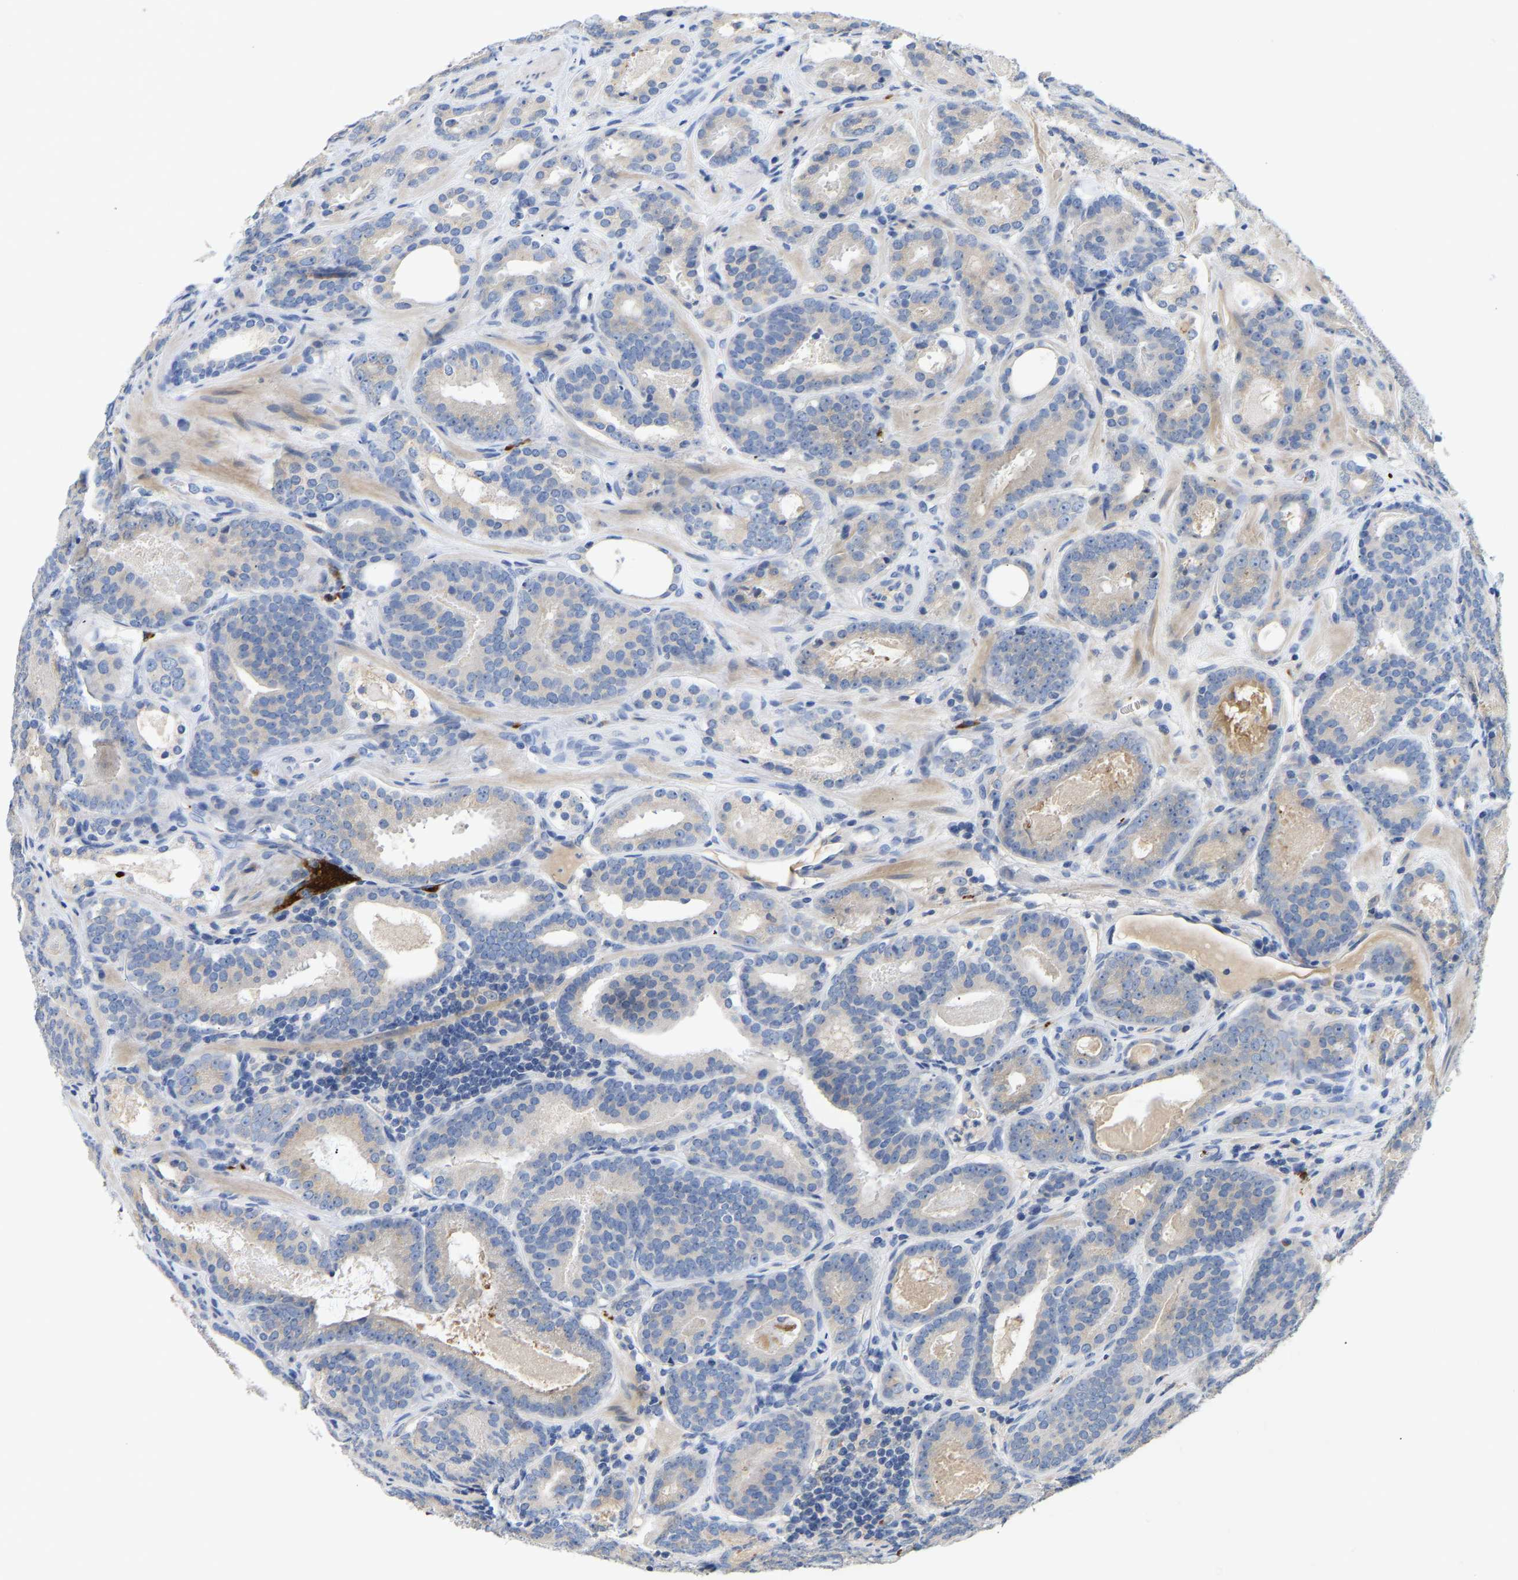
{"staining": {"intensity": "negative", "quantity": "none", "location": "none"}, "tissue": "prostate cancer", "cell_type": "Tumor cells", "image_type": "cancer", "snomed": [{"axis": "morphology", "description": "Adenocarcinoma, Low grade"}, {"axis": "topography", "description": "Prostate"}], "caption": "Tumor cells show no significant protein staining in prostate cancer.", "gene": "FGF18", "patient": {"sex": "male", "age": 69}}